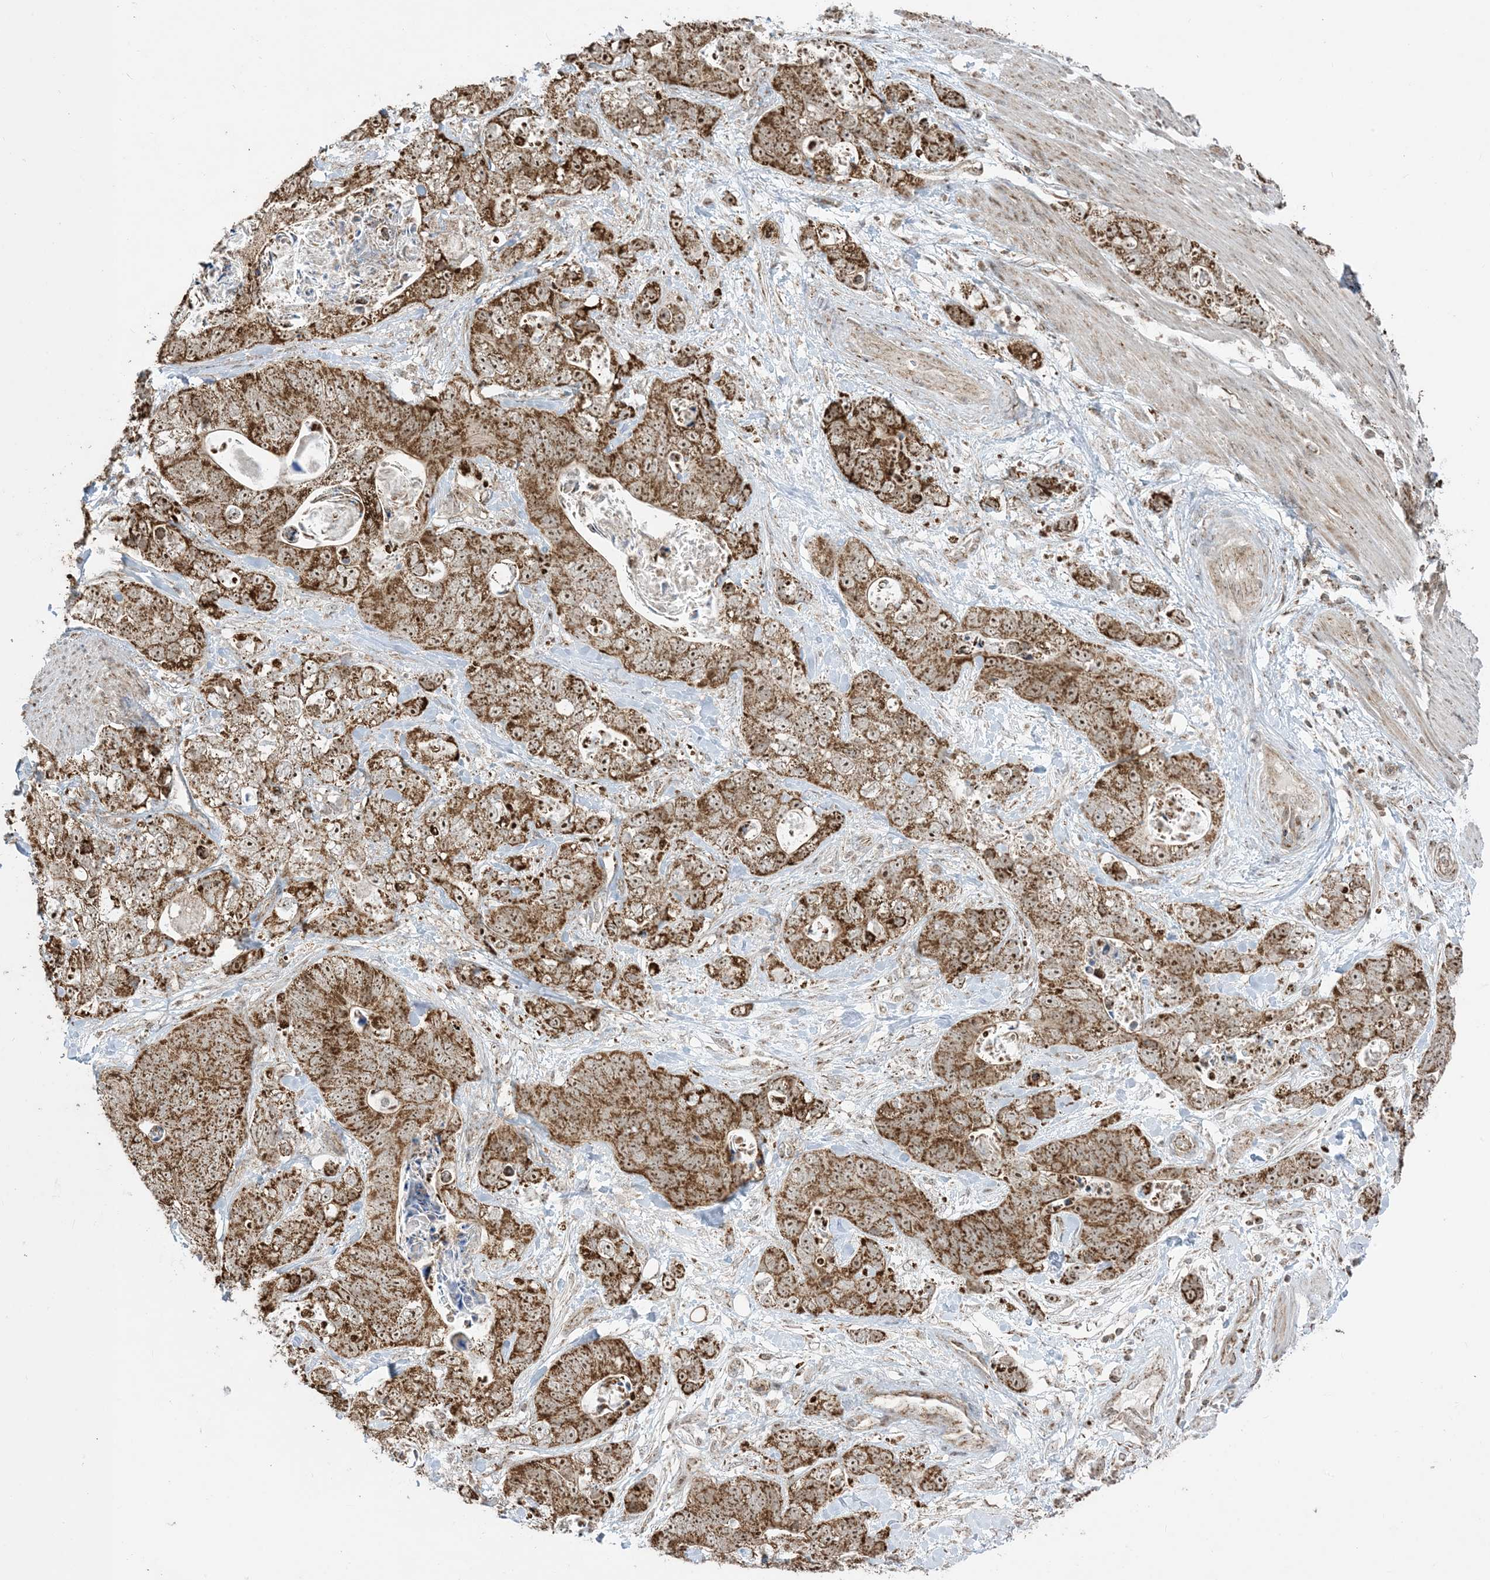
{"staining": {"intensity": "moderate", "quantity": ">75%", "location": "cytoplasmic/membranous,nuclear"}, "tissue": "stomach cancer", "cell_type": "Tumor cells", "image_type": "cancer", "snomed": [{"axis": "morphology", "description": "Normal tissue, NOS"}, {"axis": "morphology", "description": "Adenocarcinoma, NOS"}, {"axis": "topography", "description": "Stomach"}], "caption": "Immunohistochemistry (IHC) micrograph of stomach cancer (adenocarcinoma) stained for a protein (brown), which demonstrates medium levels of moderate cytoplasmic/membranous and nuclear expression in about >75% of tumor cells.", "gene": "MAPKBP1", "patient": {"sex": "female", "age": 89}}